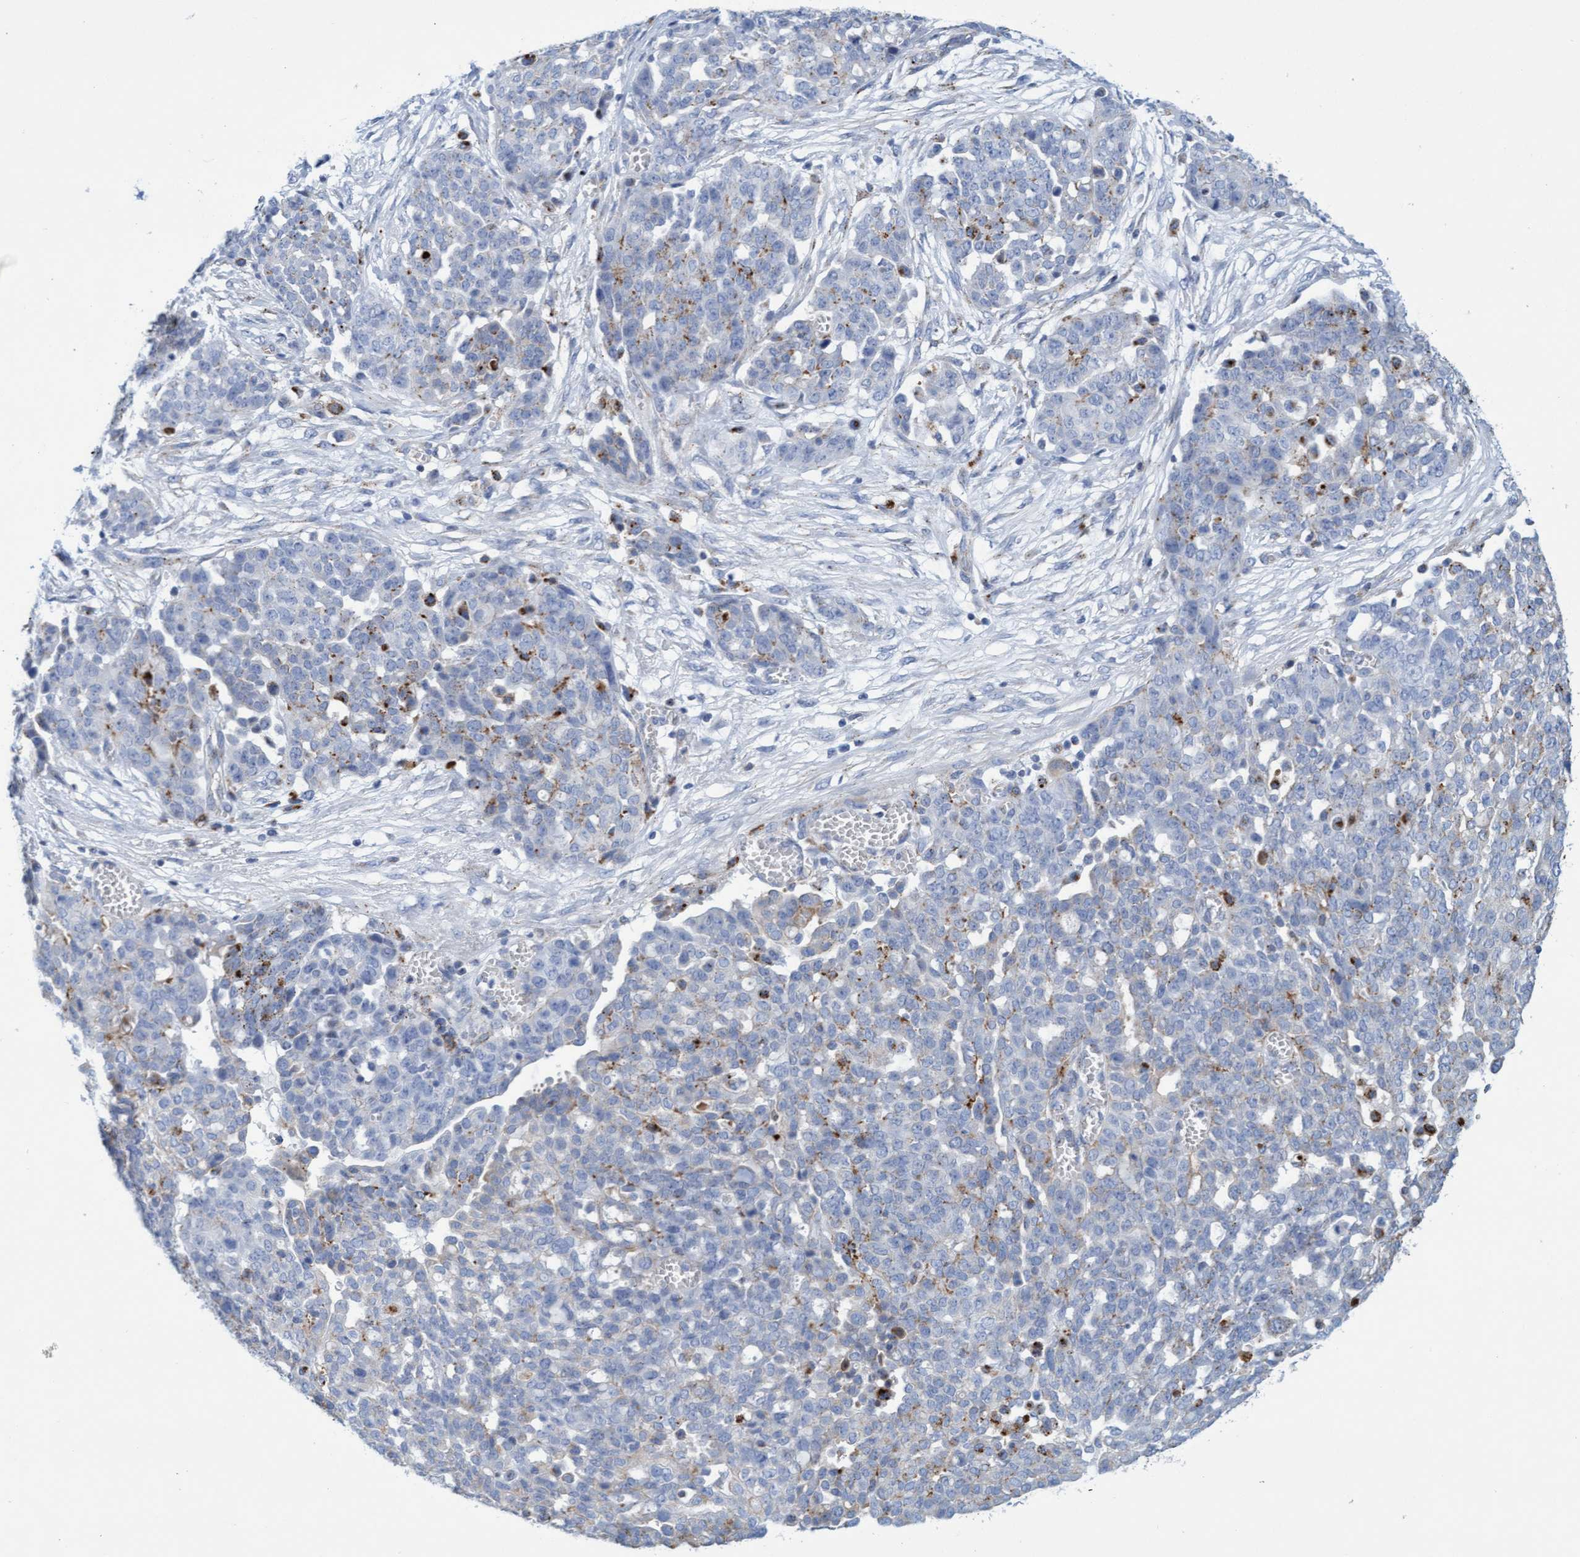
{"staining": {"intensity": "negative", "quantity": "none", "location": "none"}, "tissue": "ovarian cancer", "cell_type": "Tumor cells", "image_type": "cancer", "snomed": [{"axis": "morphology", "description": "Cystadenocarcinoma, serous, NOS"}, {"axis": "topography", "description": "Soft tissue"}, {"axis": "topography", "description": "Ovary"}], "caption": "IHC micrograph of human ovarian serous cystadenocarcinoma stained for a protein (brown), which reveals no expression in tumor cells. The staining is performed using DAB (3,3'-diaminobenzidine) brown chromogen with nuclei counter-stained in using hematoxylin.", "gene": "SGSH", "patient": {"sex": "female", "age": 57}}